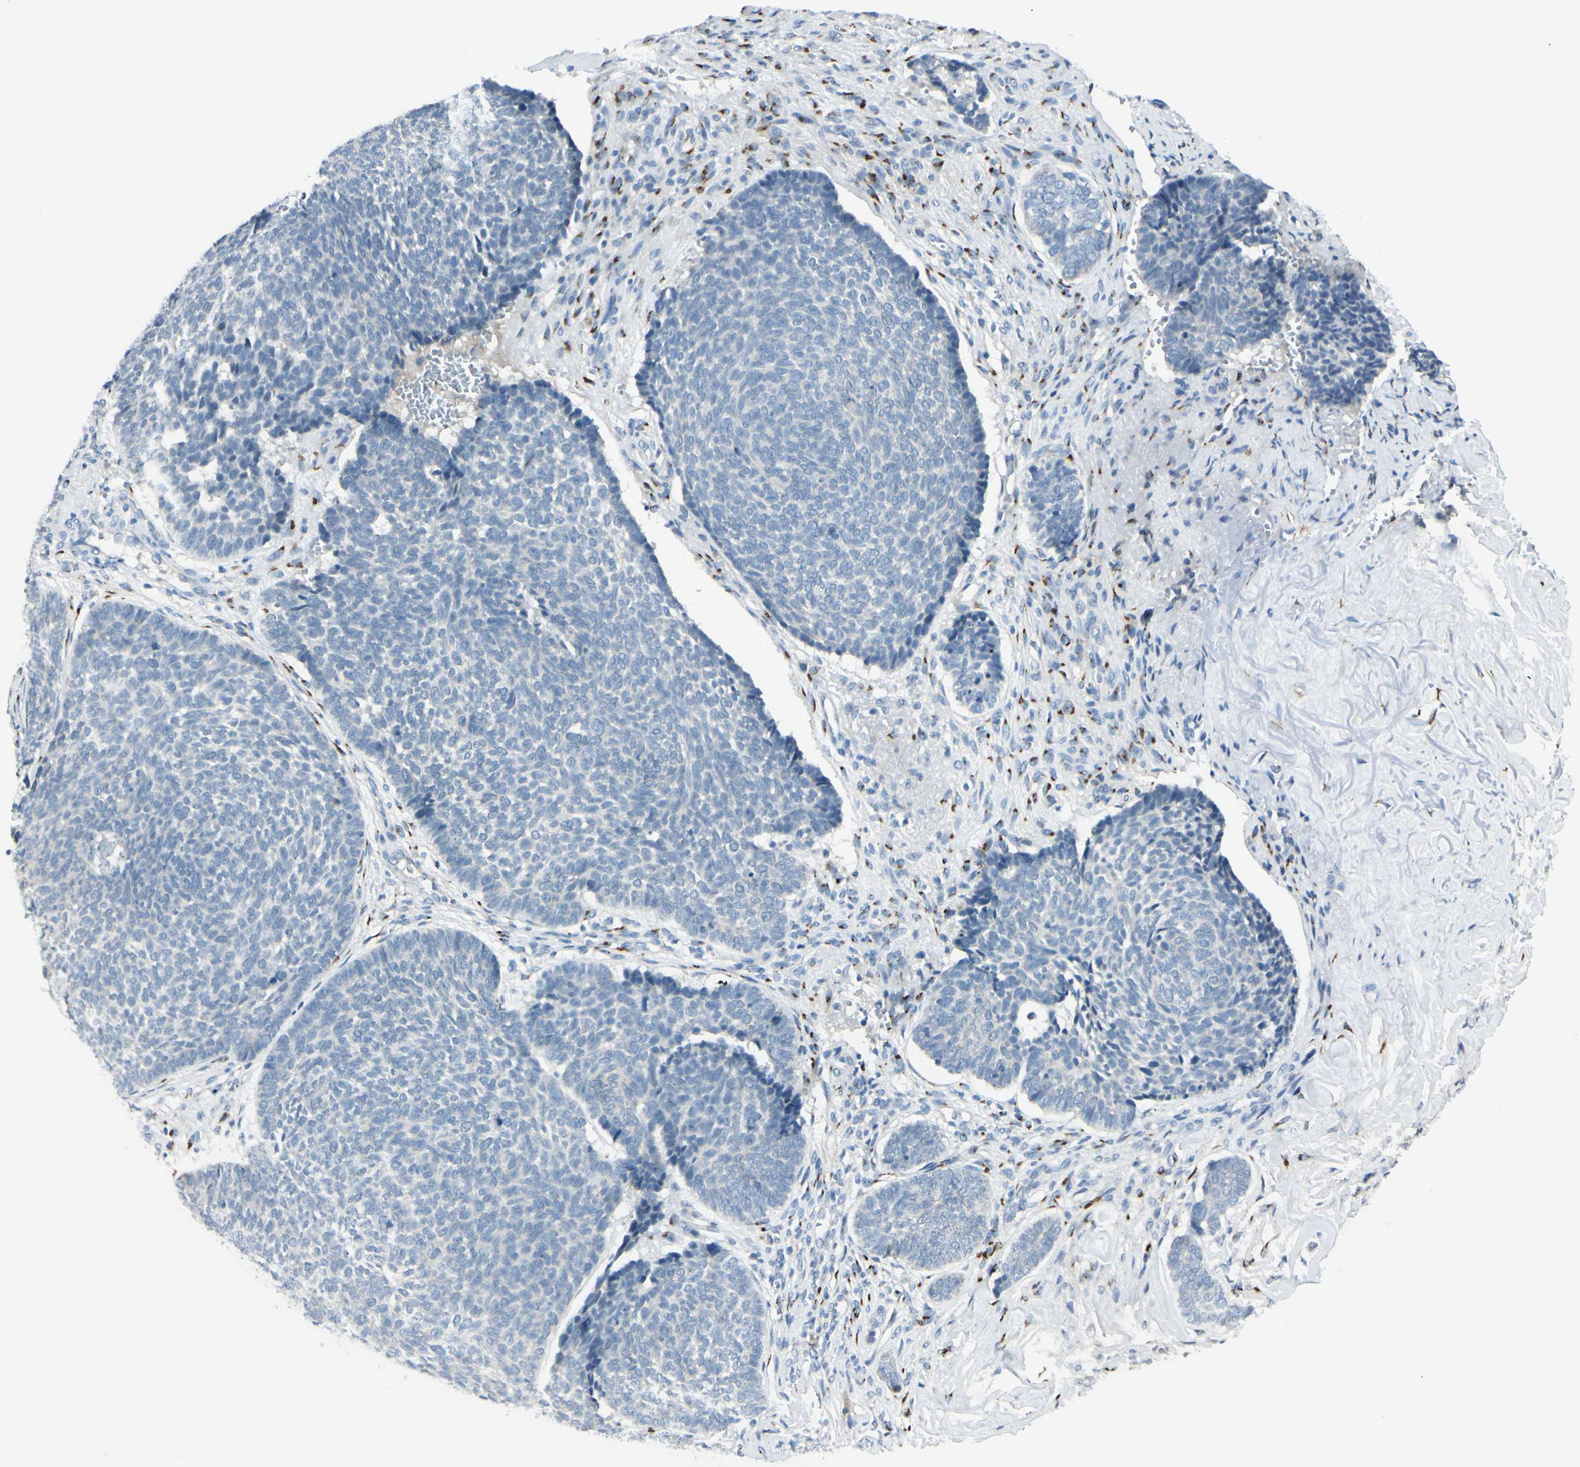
{"staining": {"intensity": "negative", "quantity": "none", "location": "none"}, "tissue": "skin cancer", "cell_type": "Tumor cells", "image_type": "cancer", "snomed": [{"axis": "morphology", "description": "Basal cell carcinoma"}, {"axis": "topography", "description": "Skin"}], "caption": "This is a histopathology image of IHC staining of skin cancer (basal cell carcinoma), which shows no expression in tumor cells. (Brightfield microscopy of DAB IHC at high magnification).", "gene": "GALNT5", "patient": {"sex": "male", "age": 84}}